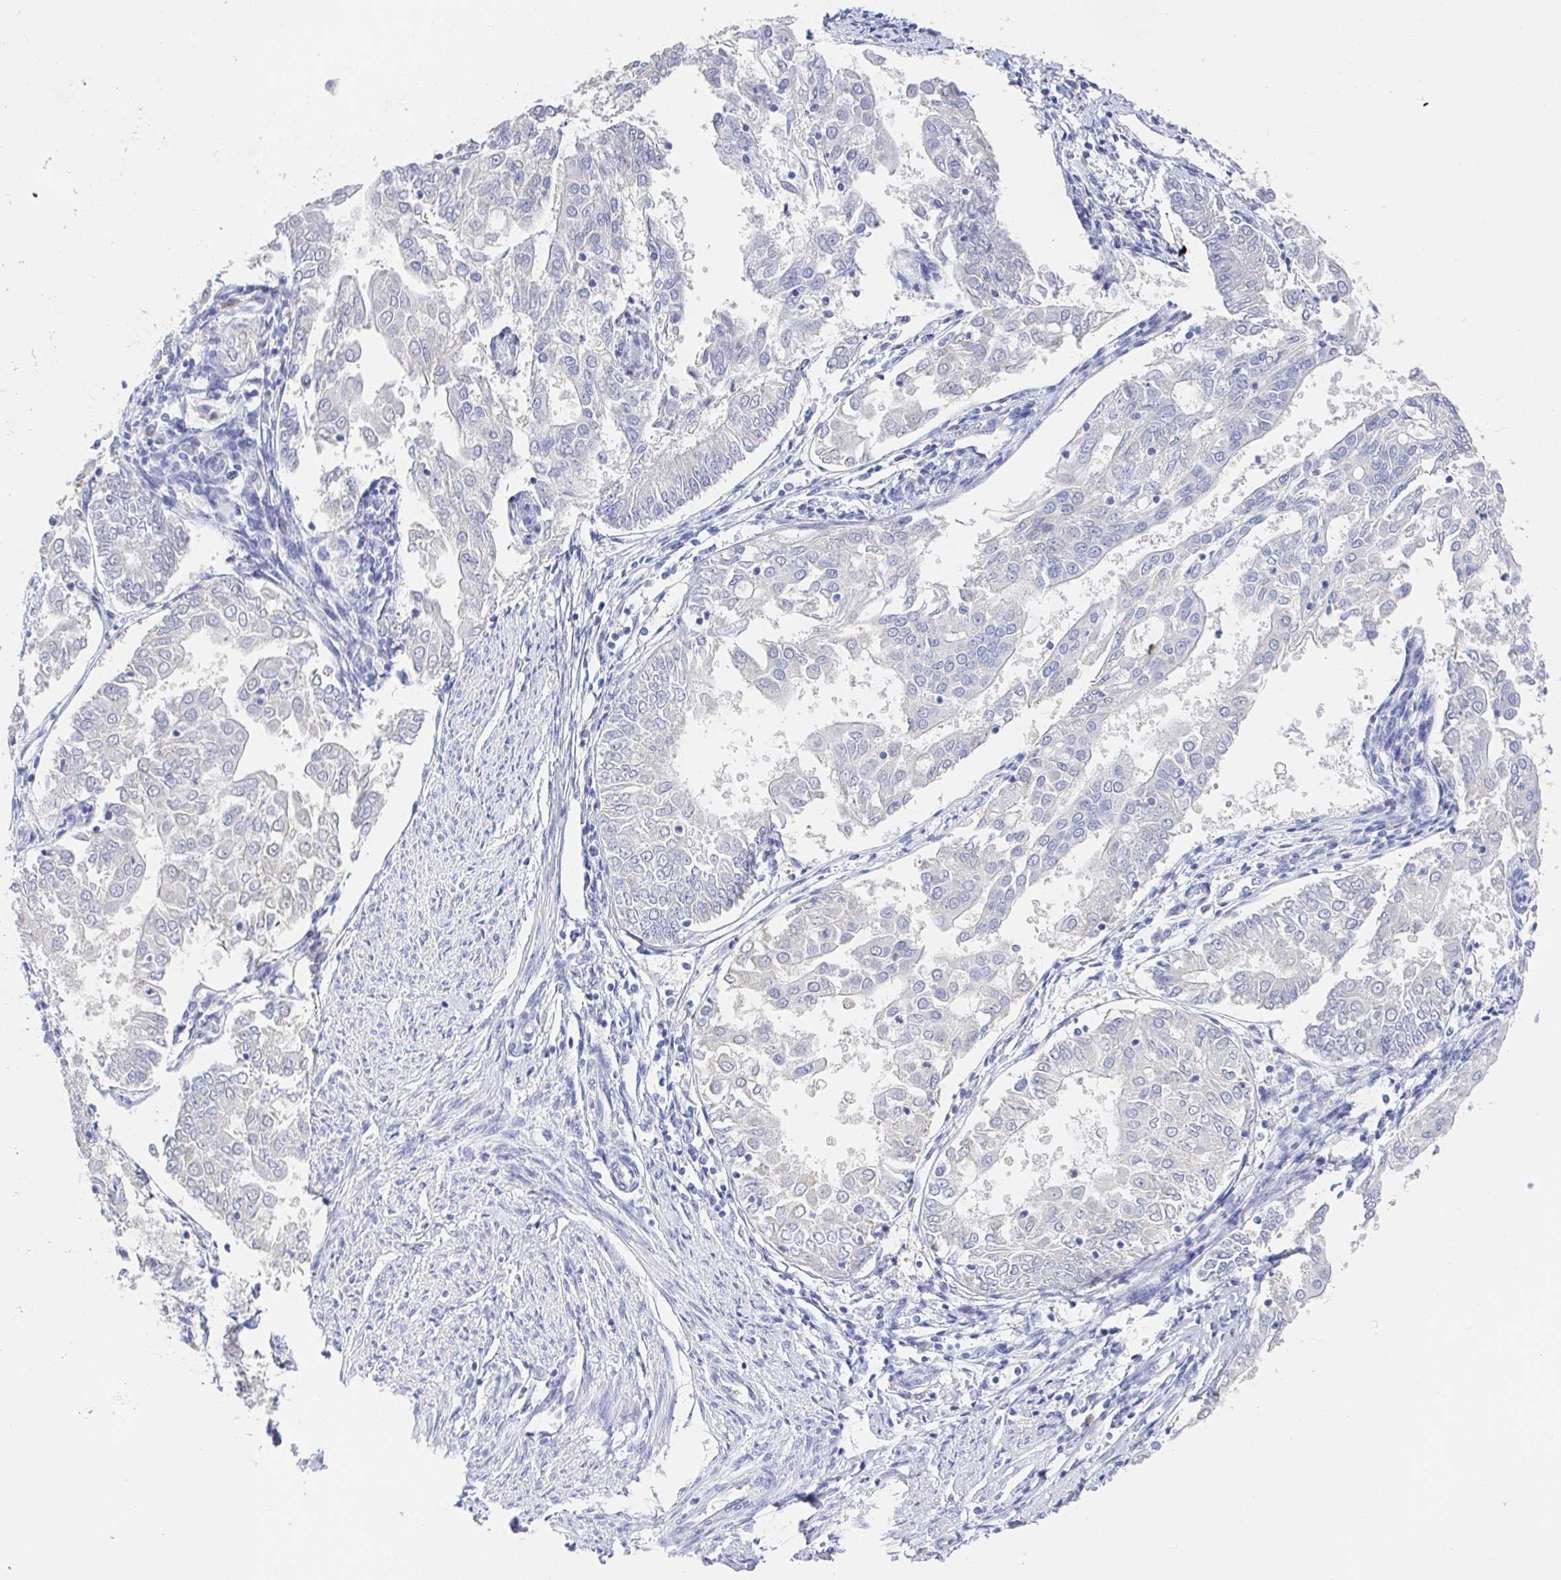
{"staining": {"intensity": "negative", "quantity": "none", "location": "none"}, "tissue": "endometrial cancer", "cell_type": "Tumor cells", "image_type": "cancer", "snomed": [{"axis": "morphology", "description": "Adenocarcinoma, NOS"}, {"axis": "topography", "description": "Endometrium"}], "caption": "This is a image of immunohistochemistry staining of adenocarcinoma (endometrial), which shows no positivity in tumor cells.", "gene": "PDE6B", "patient": {"sex": "female", "age": 68}}